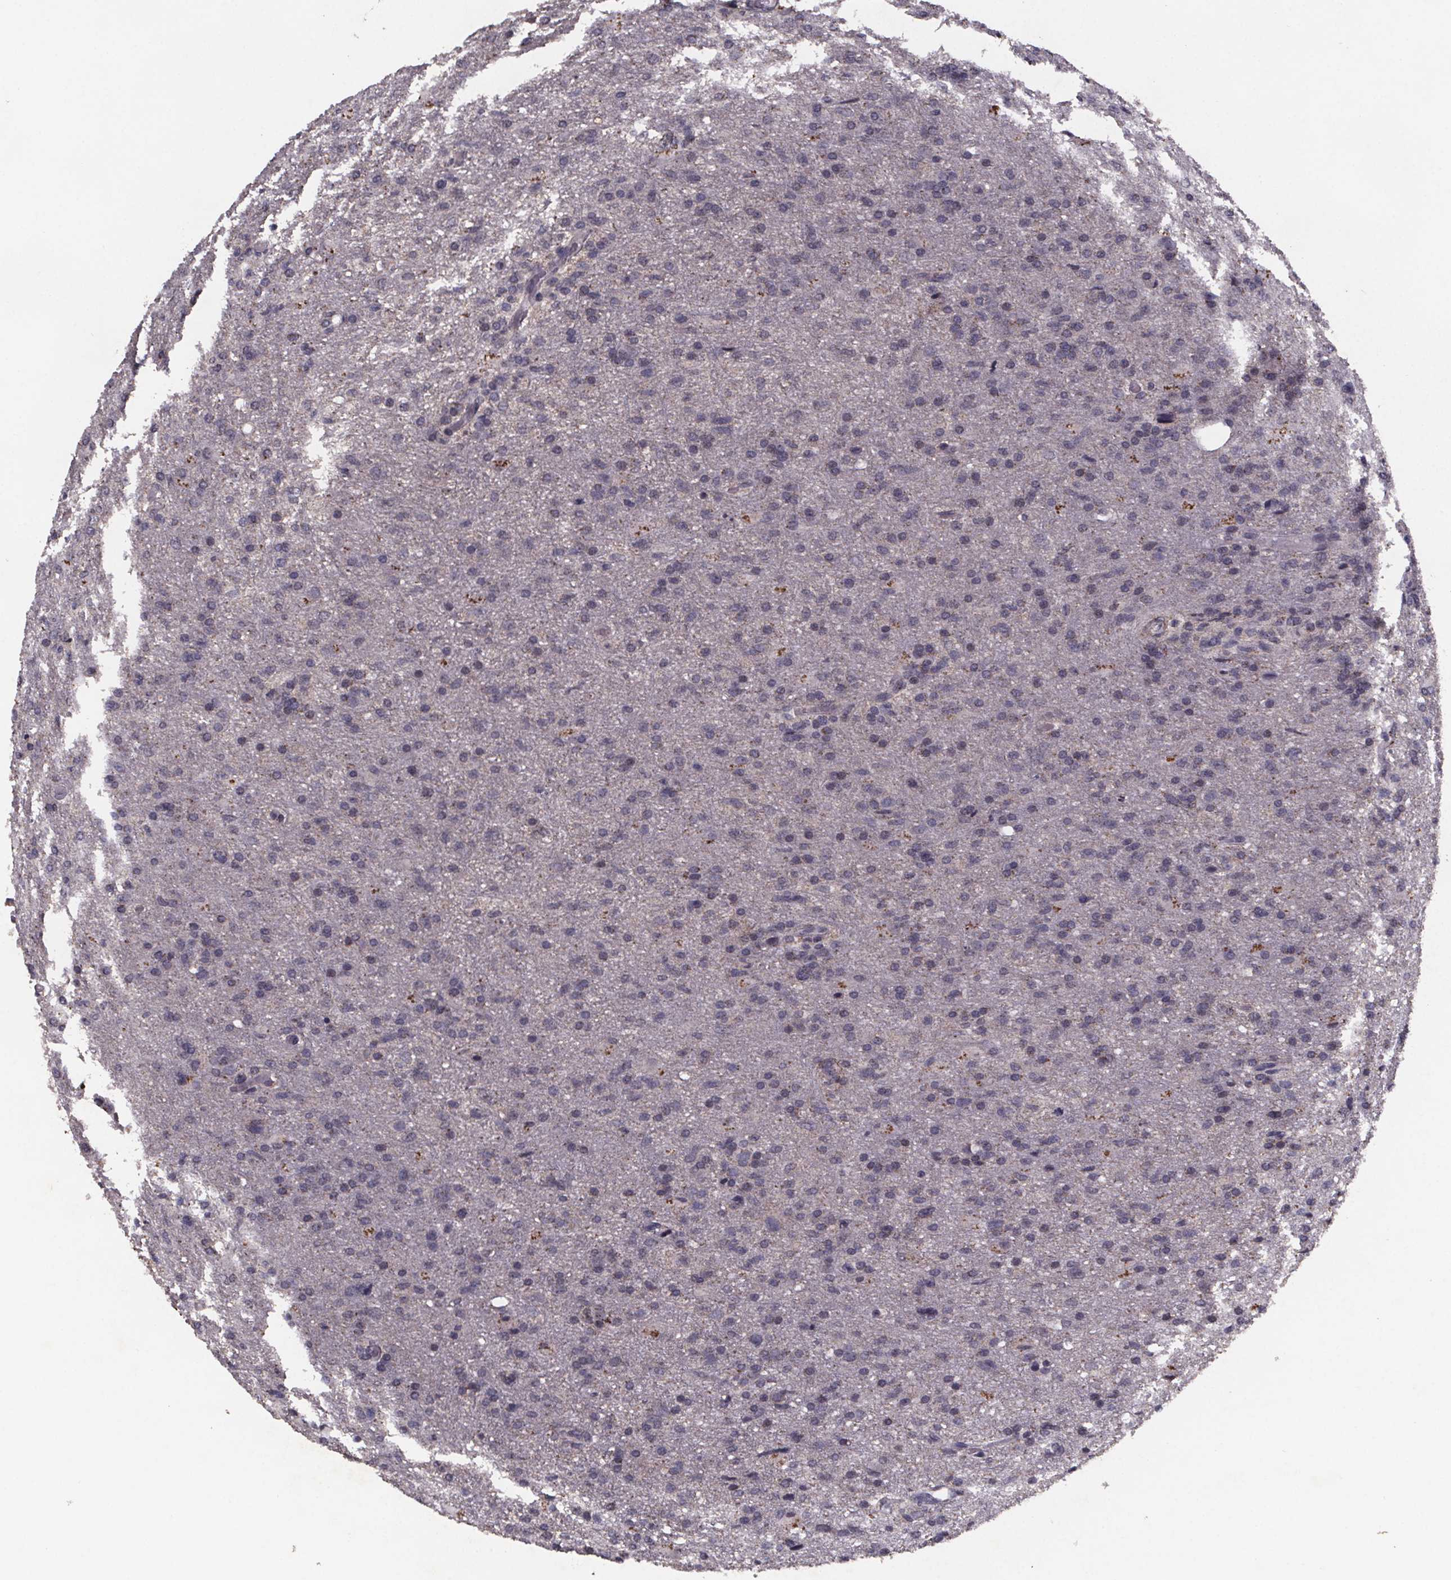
{"staining": {"intensity": "negative", "quantity": "none", "location": "none"}, "tissue": "glioma", "cell_type": "Tumor cells", "image_type": "cancer", "snomed": [{"axis": "morphology", "description": "Glioma, malignant, High grade"}, {"axis": "topography", "description": "Brain"}], "caption": "High-grade glioma (malignant) stained for a protein using immunohistochemistry exhibits no positivity tumor cells.", "gene": "PALLD", "patient": {"sex": "male", "age": 68}}